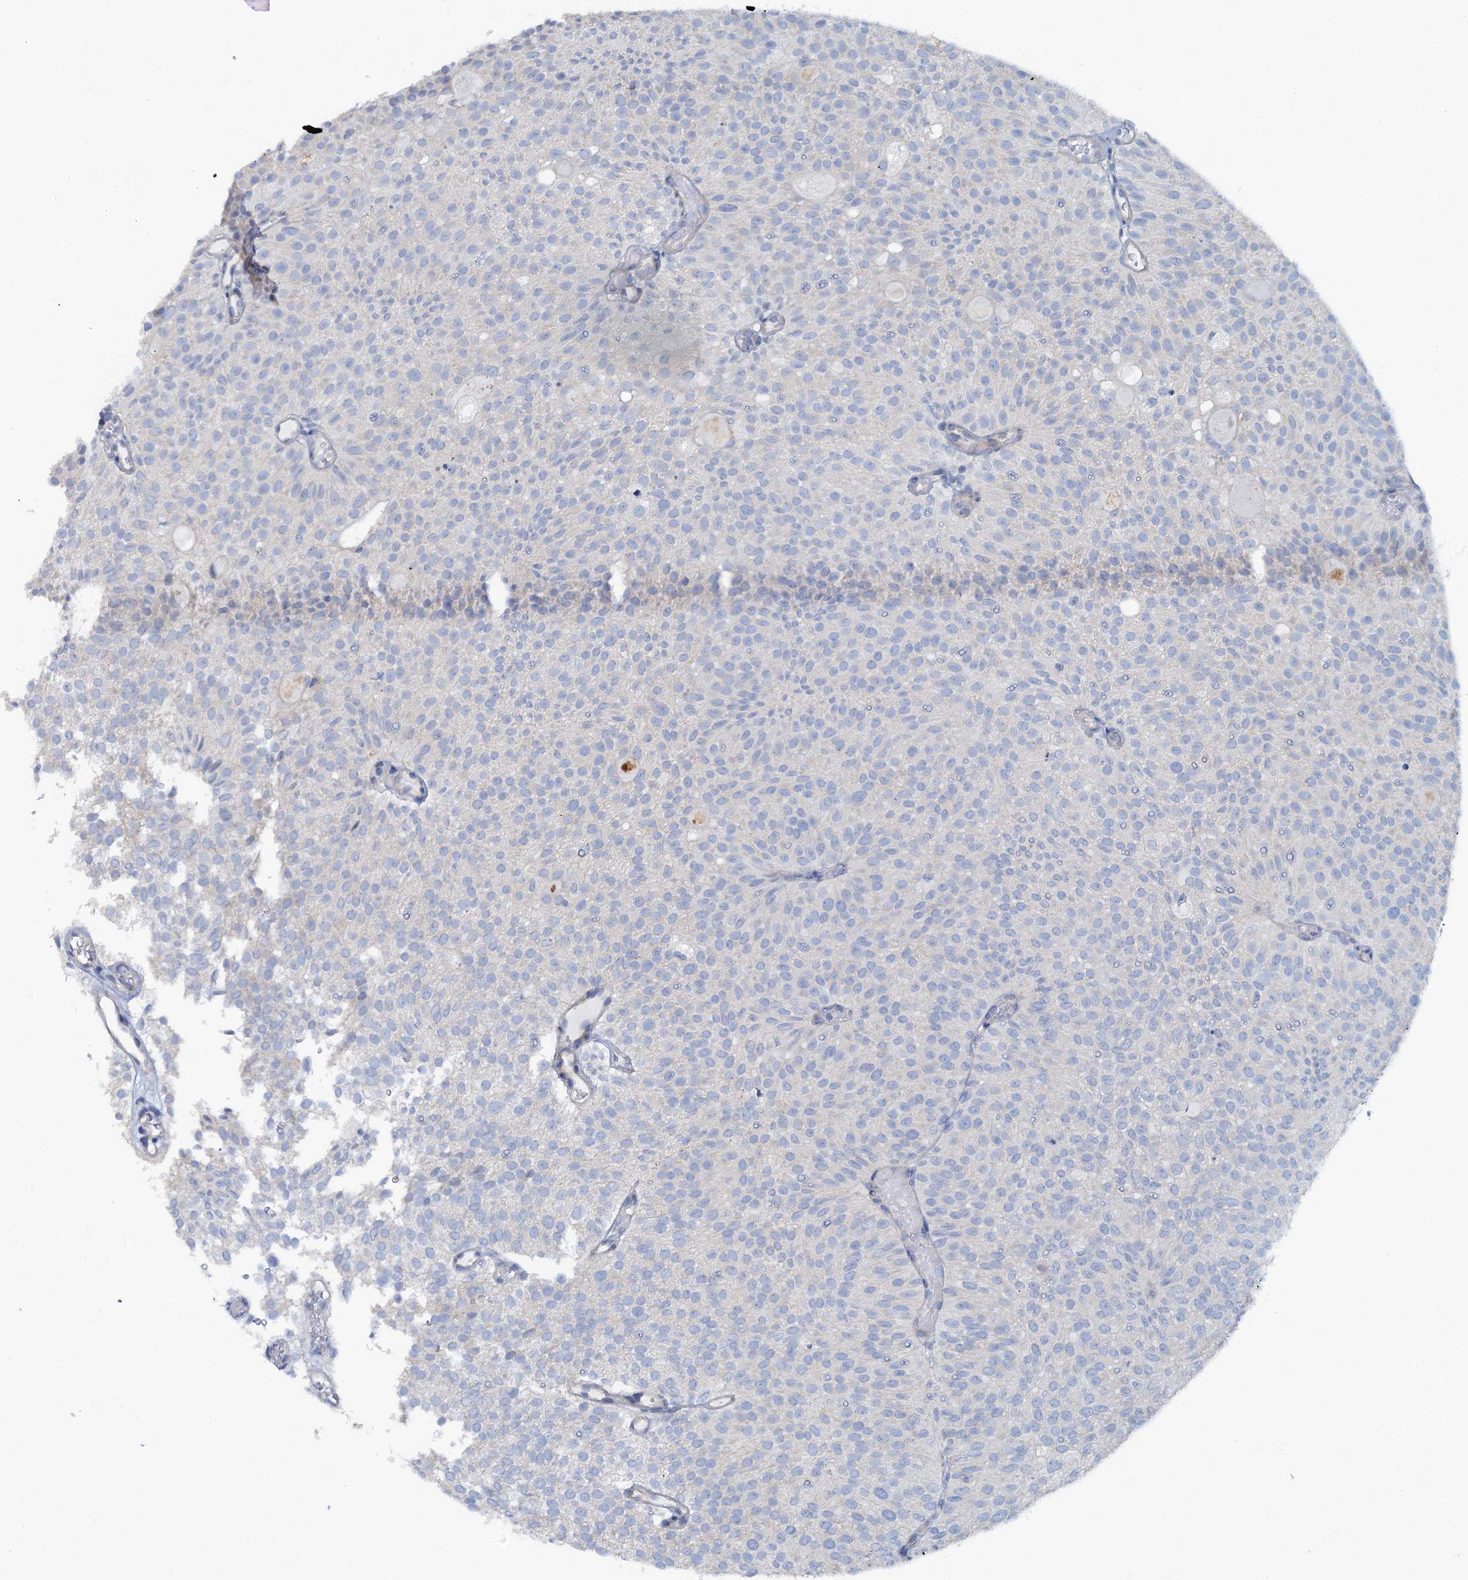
{"staining": {"intensity": "negative", "quantity": "none", "location": "none"}, "tissue": "urothelial cancer", "cell_type": "Tumor cells", "image_type": "cancer", "snomed": [{"axis": "morphology", "description": "Urothelial carcinoma, Low grade"}, {"axis": "topography", "description": "Urinary bladder"}], "caption": "Urothelial cancer was stained to show a protein in brown. There is no significant staining in tumor cells. Nuclei are stained in blue.", "gene": "SLC1A3", "patient": {"sex": "male", "age": 78}}